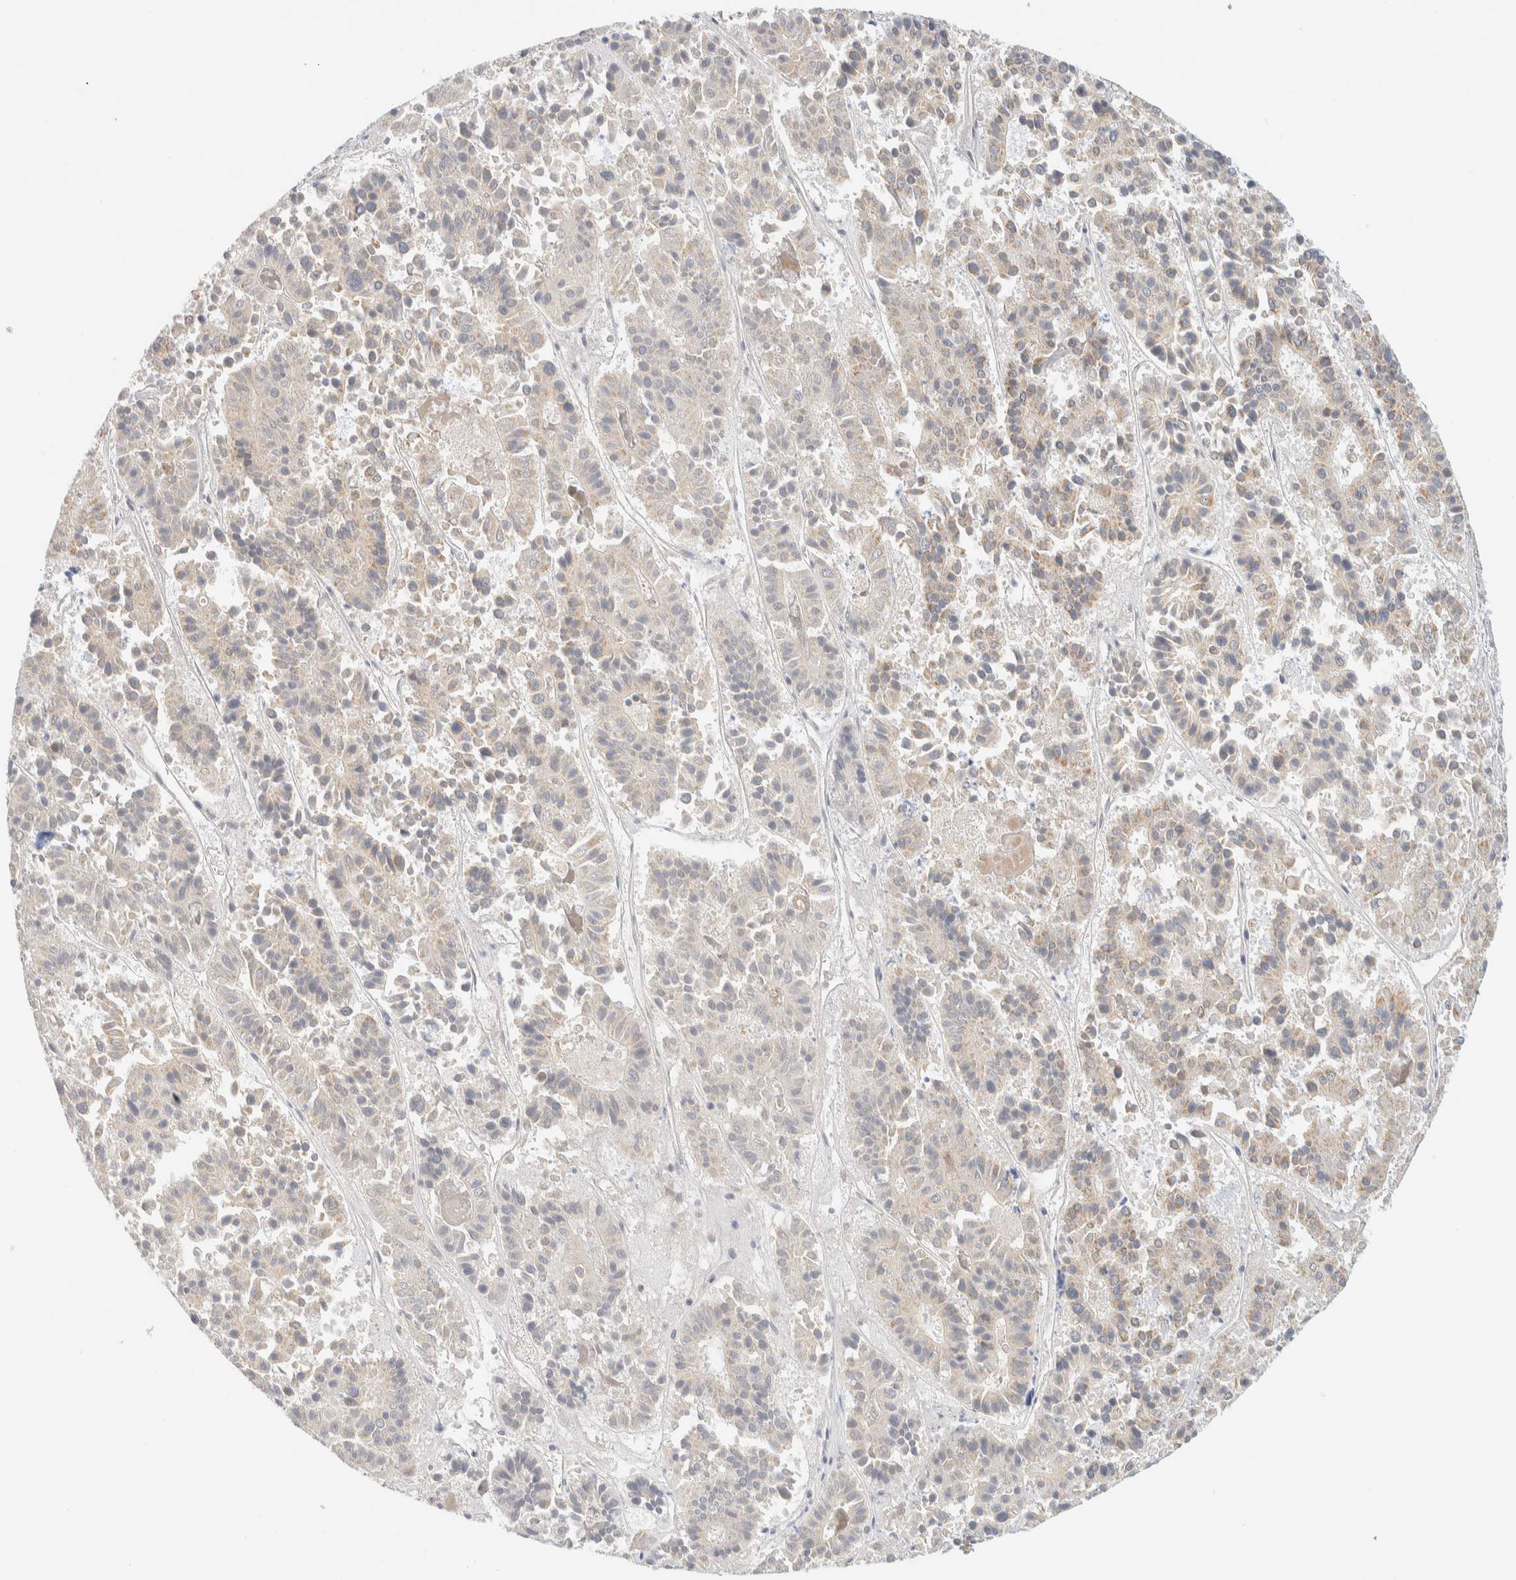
{"staining": {"intensity": "weak", "quantity": "25%-75%", "location": "cytoplasmic/membranous"}, "tissue": "pancreatic cancer", "cell_type": "Tumor cells", "image_type": "cancer", "snomed": [{"axis": "morphology", "description": "Adenocarcinoma, NOS"}, {"axis": "topography", "description": "Pancreas"}], "caption": "Pancreatic cancer (adenocarcinoma) was stained to show a protein in brown. There is low levels of weak cytoplasmic/membranous expression in approximately 25%-75% of tumor cells.", "gene": "TNK1", "patient": {"sex": "male", "age": 50}}